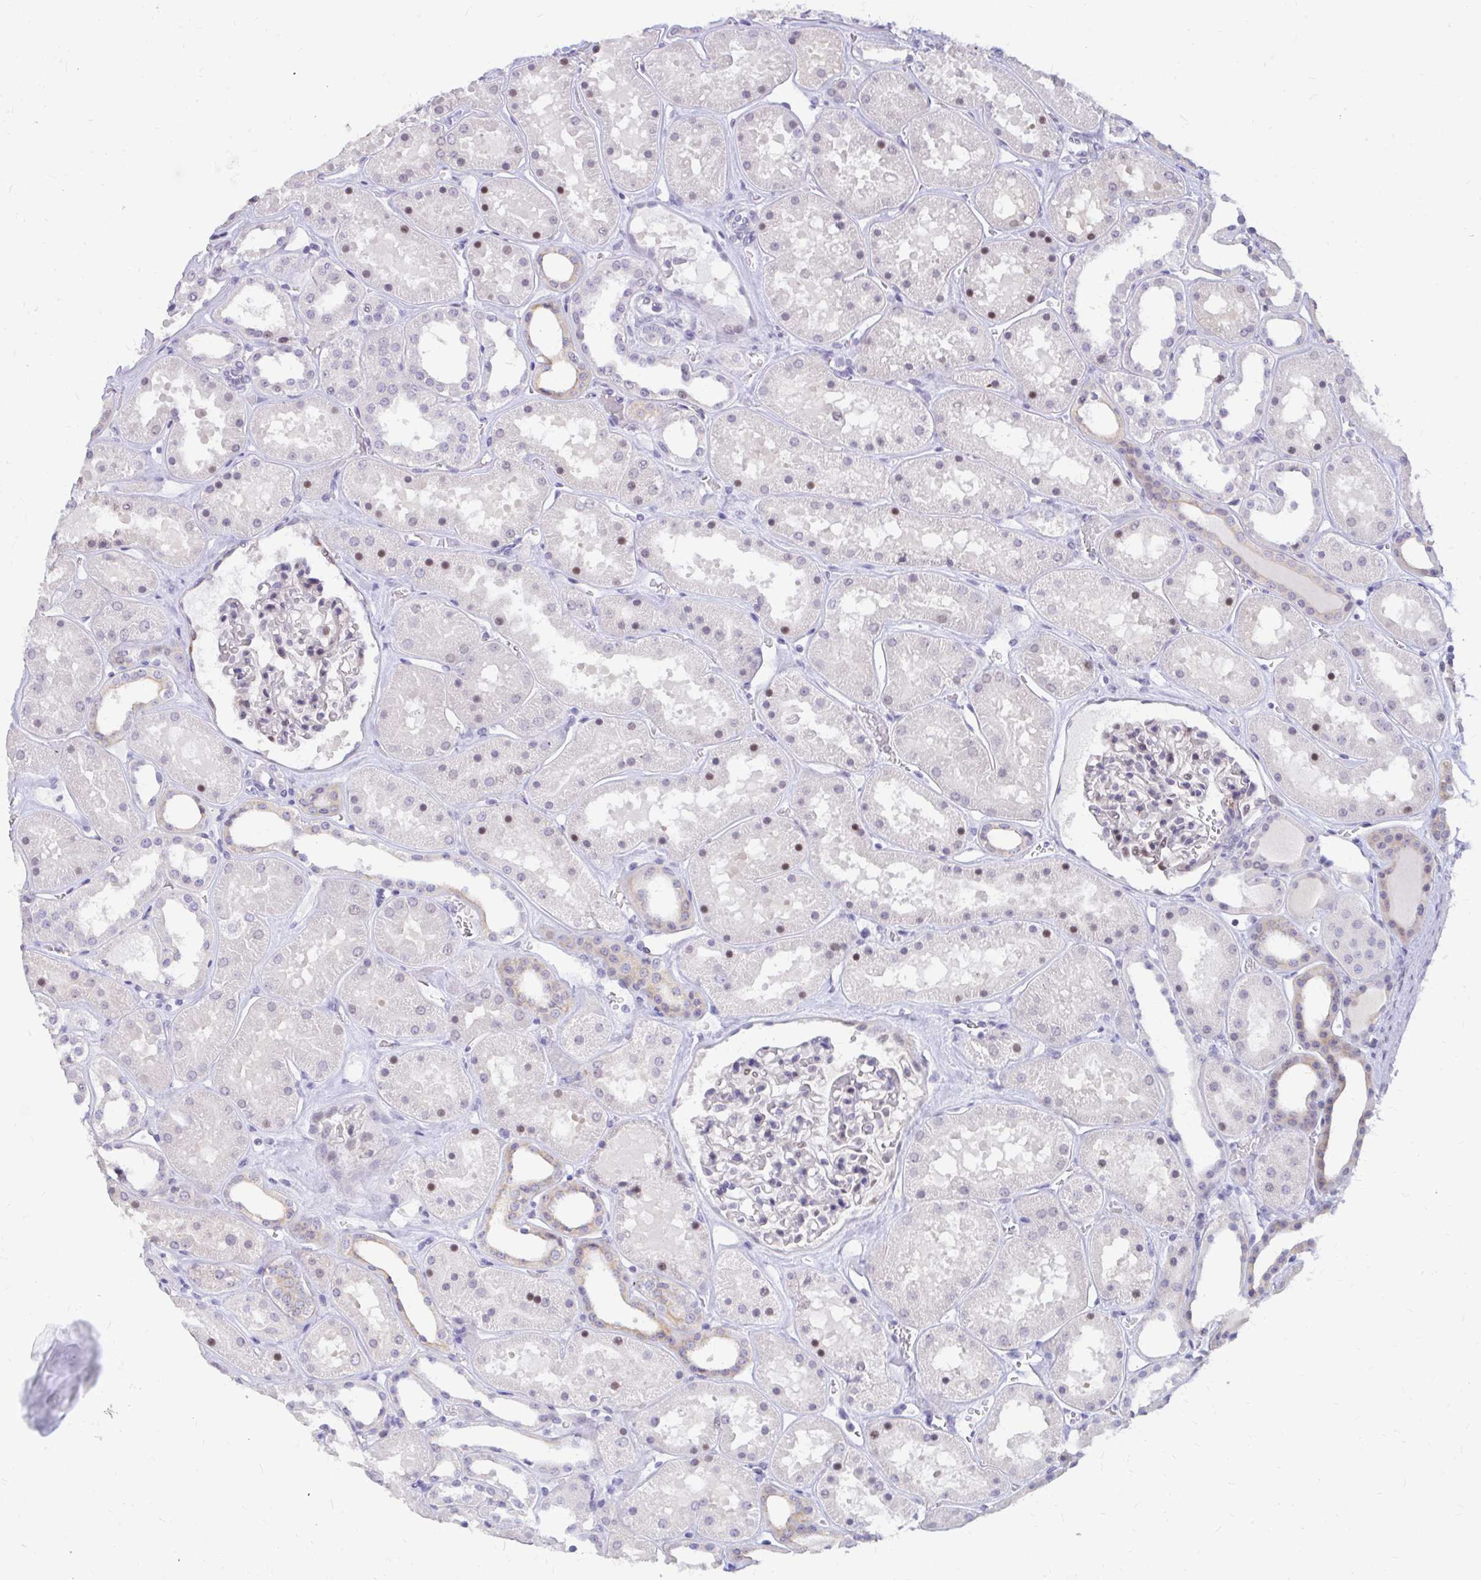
{"staining": {"intensity": "weak", "quantity": "<25%", "location": "nuclear"}, "tissue": "kidney", "cell_type": "Cells in glomeruli", "image_type": "normal", "snomed": [{"axis": "morphology", "description": "Normal tissue, NOS"}, {"axis": "topography", "description": "Kidney"}], "caption": "DAB (3,3'-diaminobenzidine) immunohistochemical staining of unremarkable human kidney exhibits no significant positivity in cells in glomeruli. Nuclei are stained in blue.", "gene": "RGS16", "patient": {"sex": "female", "age": 41}}